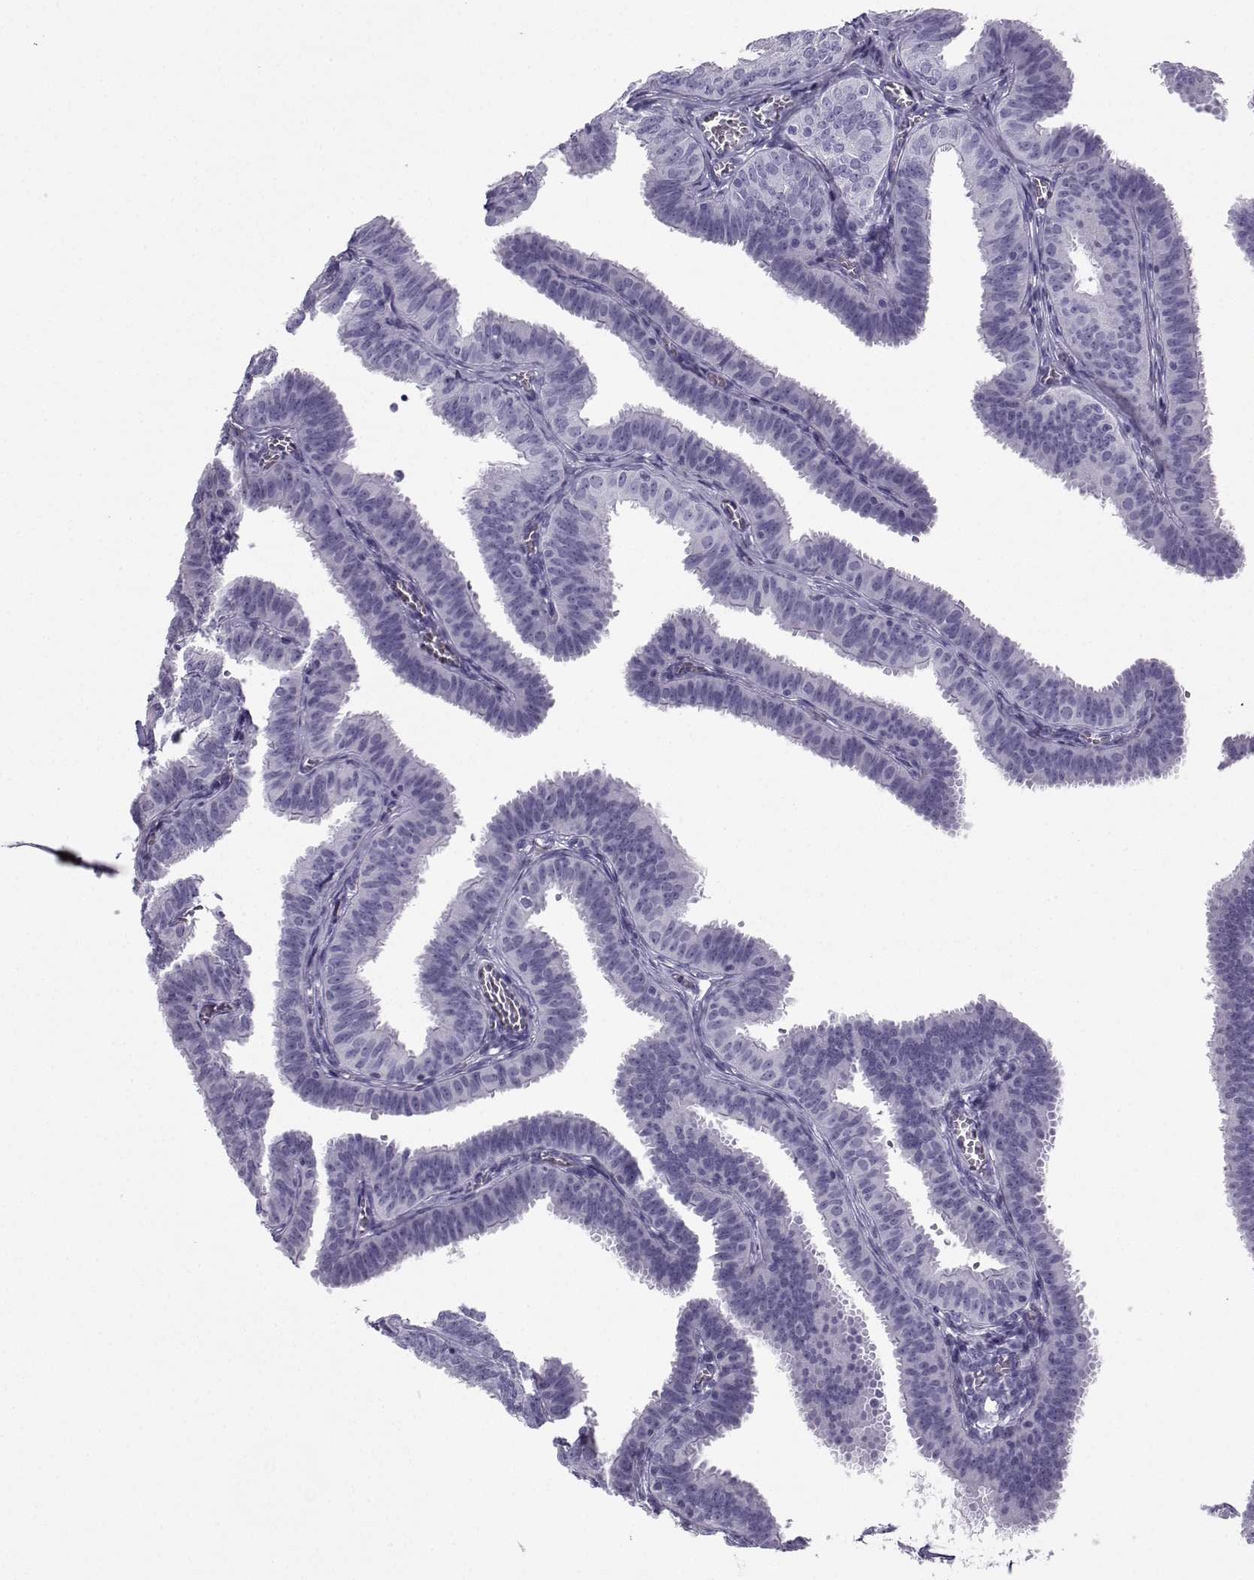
{"staining": {"intensity": "negative", "quantity": "none", "location": "none"}, "tissue": "fallopian tube", "cell_type": "Glandular cells", "image_type": "normal", "snomed": [{"axis": "morphology", "description": "Normal tissue, NOS"}, {"axis": "topography", "description": "Fallopian tube"}], "caption": "Fallopian tube stained for a protein using IHC displays no expression glandular cells.", "gene": "NEFL", "patient": {"sex": "female", "age": 25}}